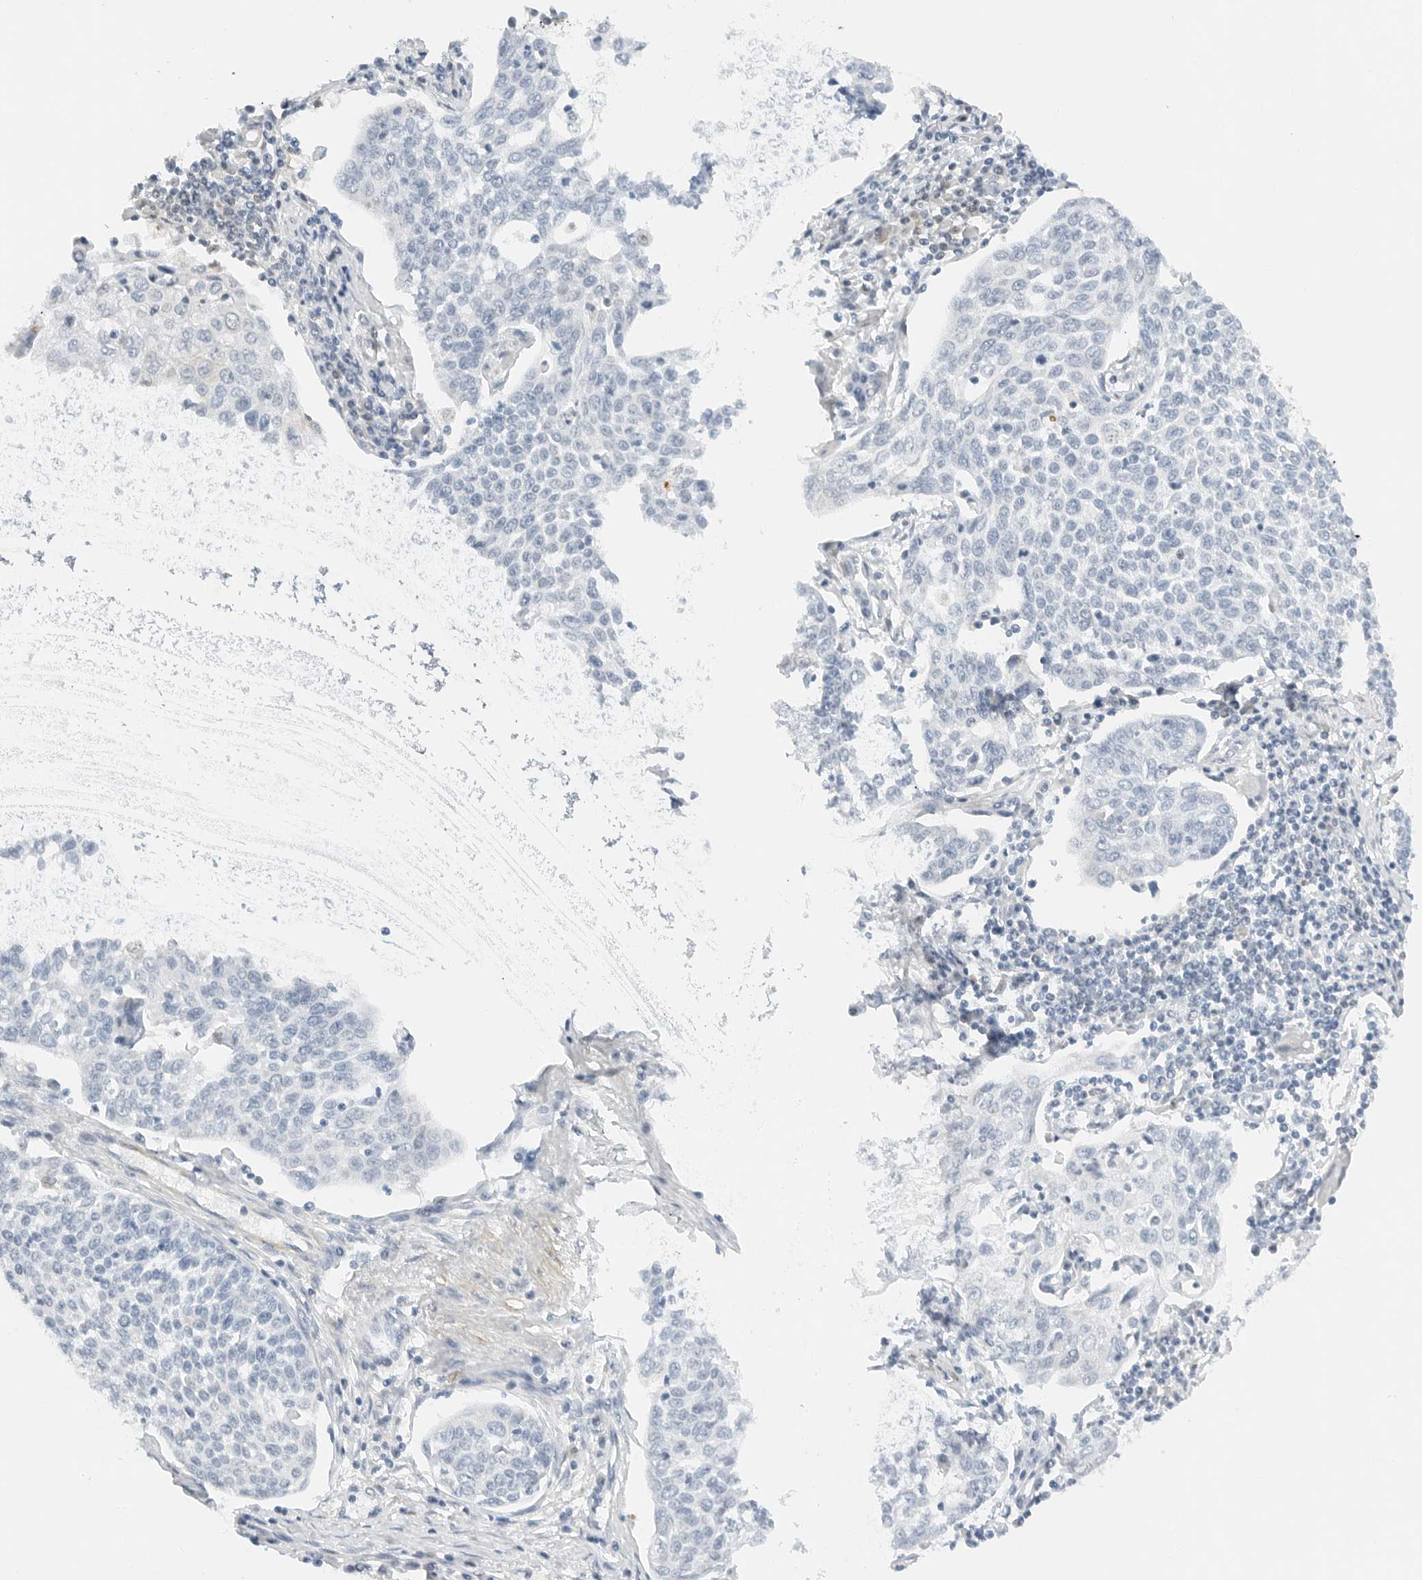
{"staining": {"intensity": "negative", "quantity": "none", "location": "none"}, "tissue": "cervical cancer", "cell_type": "Tumor cells", "image_type": "cancer", "snomed": [{"axis": "morphology", "description": "Squamous cell carcinoma, NOS"}, {"axis": "topography", "description": "Cervix"}], "caption": "The immunohistochemistry (IHC) photomicrograph has no significant staining in tumor cells of squamous cell carcinoma (cervical) tissue. (Stains: DAB immunohistochemistry (IHC) with hematoxylin counter stain, Microscopy: brightfield microscopy at high magnification).", "gene": "PKDCC", "patient": {"sex": "female", "age": 34}}